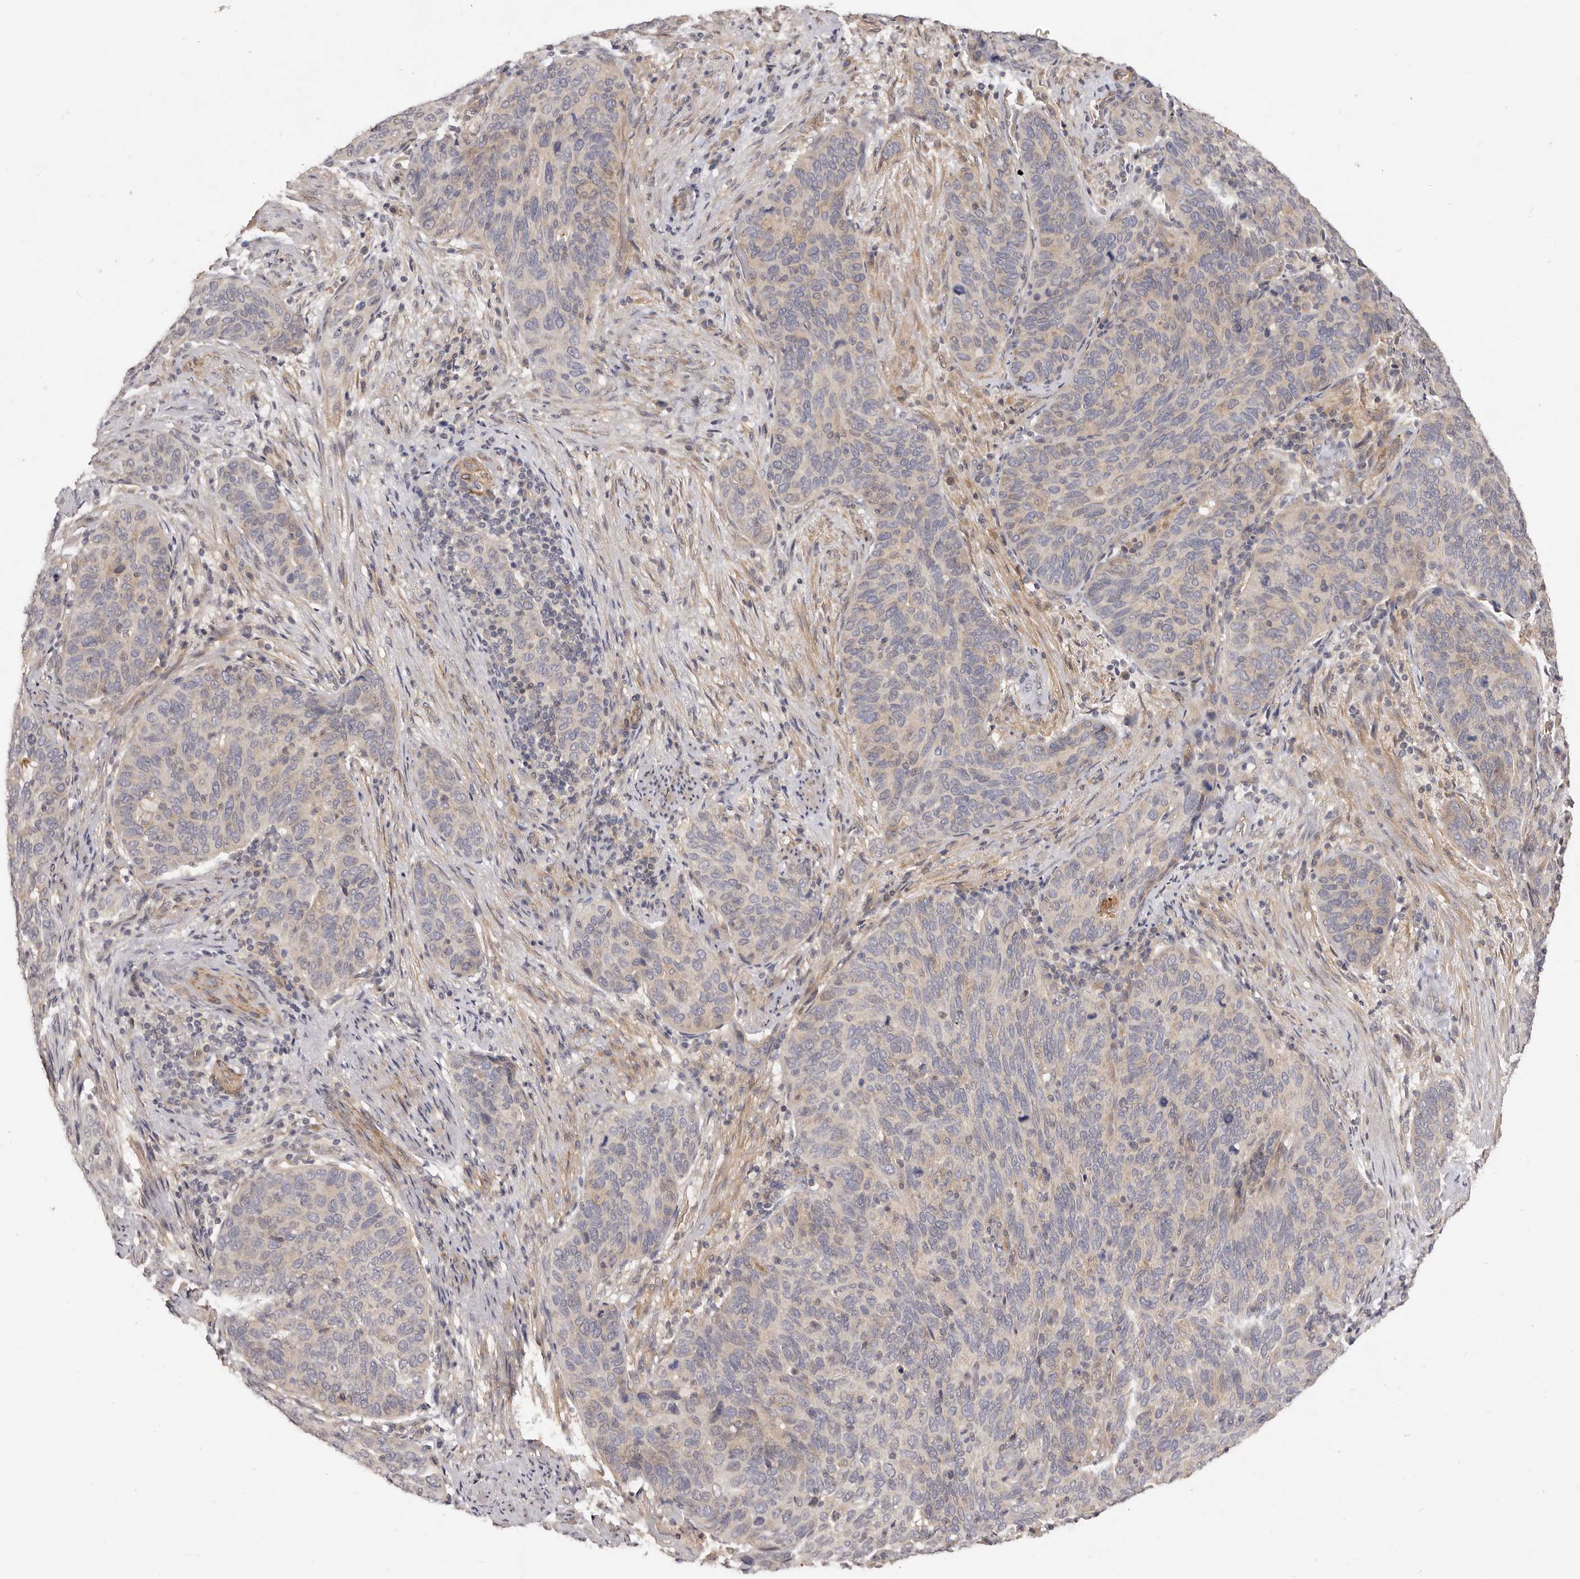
{"staining": {"intensity": "negative", "quantity": "none", "location": "none"}, "tissue": "cervical cancer", "cell_type": "Tumor cells", "image_type": "cancer", "snomed": [{"axis": "morphology", "description": "Squamous cell carcinoma, NOS"}, {"axis": "topography", "description": "Cervix"}], "caption": "Immunohistochemical staining of cervical squamous cell carcinoma reveals no significant staining in tumor cells.", "gene": "ADAMTS9", "patient": {"sex": "female", "age": 60}}